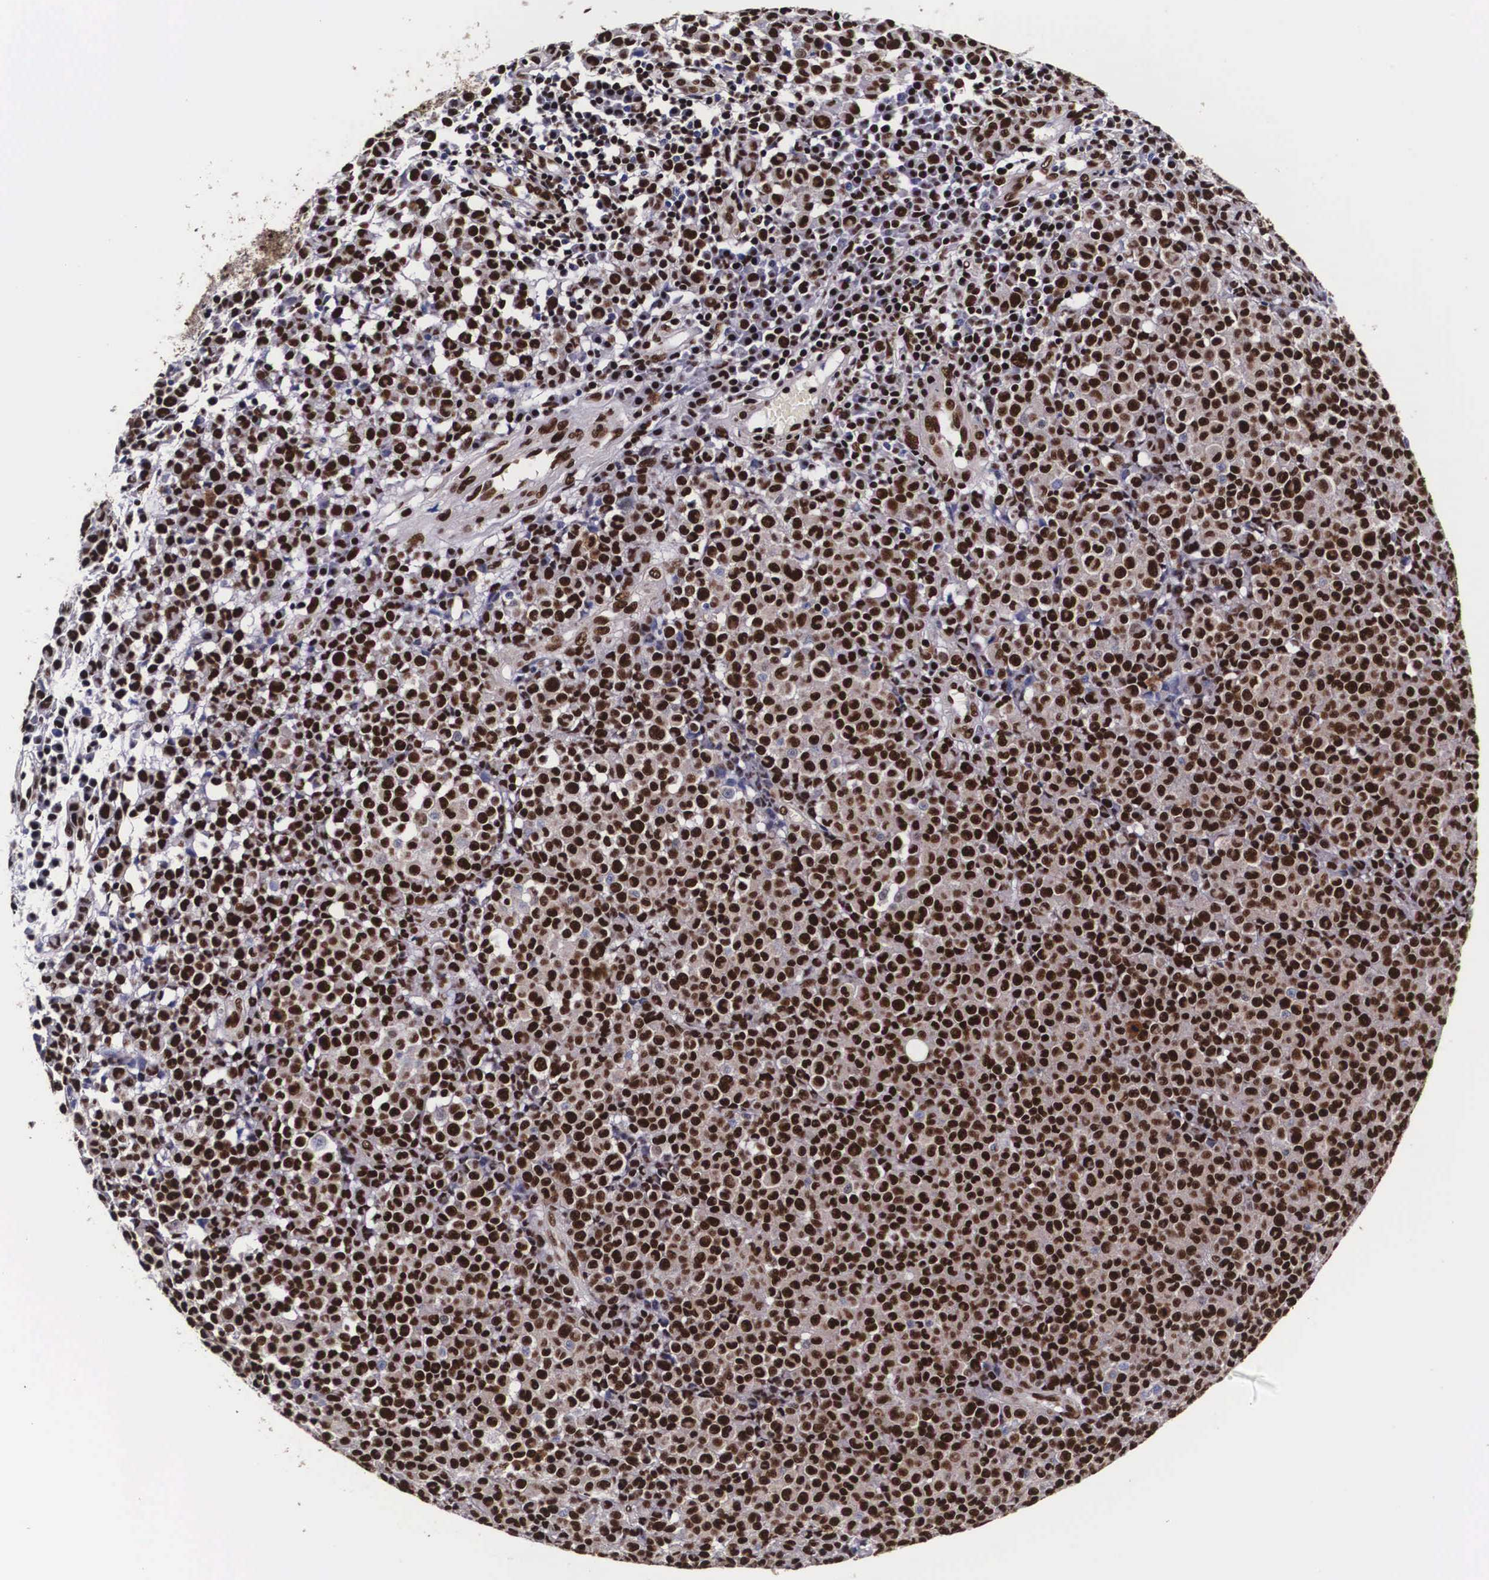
{"staining": {"intensity": "strong", "quantity": ">75%", "location": "cytoplasmic/membranous,nuclear"}, "tissue": "melanoma", "cell_type": "Tumor cells", "image_type": "cancer", "snomed": [{"axis": "morphology", "description": "Malignant melanoma, Metastatic site"}, {"axis": "topography", "description": "Skin"}], "caption": "The immunohistochemical stain highlights strong cytoplasmic/membranous and nuclear positivity in tumor cells of melanoma tissue. The staining was performed using DAB (3,3'-diaminobenzidine), with brown indicating positive protein expression. Nuclei are stained blue with hematoxylin.", "gene": "PABPN1", "patient": {"sex": "male", "age": 32}}